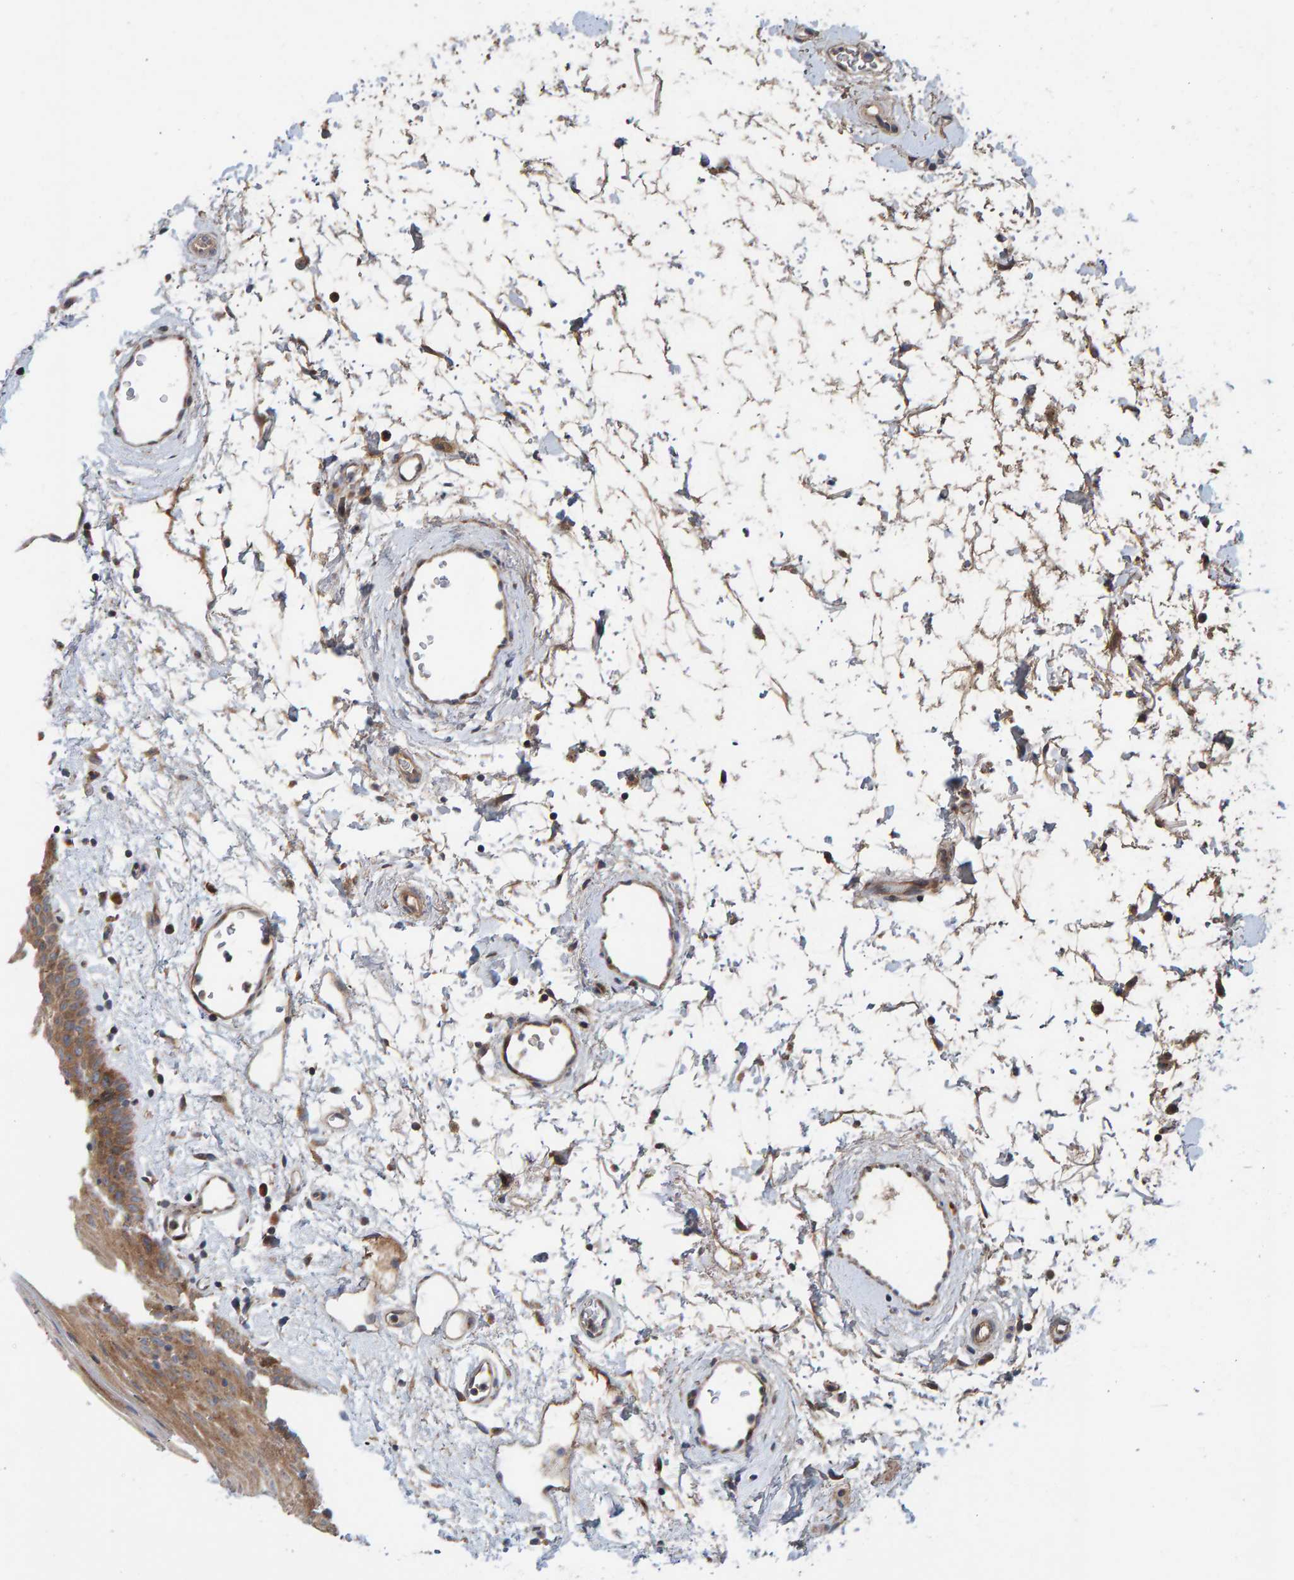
{"staining": {"intensity": "moderate", "quantity": ">75%", "location": "cytoplasmic/membranous"}, "tissue": "oral mucosa", "cell_type": "Squamous epithelial cells", "image_type": "normal", "snomed": [{"axis": "morphology", "description": "Normal tissue, NOS"}, {"axis": "topography", "description": "Oral tissue"}], "caption": "This histopathology image demonstrates IHC staining of normal oral mucosa, with medium moderate cytoplasmic/membranous expression in about >75% of squamous epithelial cells.", "gene": "KIAA0753", "patient": {"sex": "male", "age": 66}}